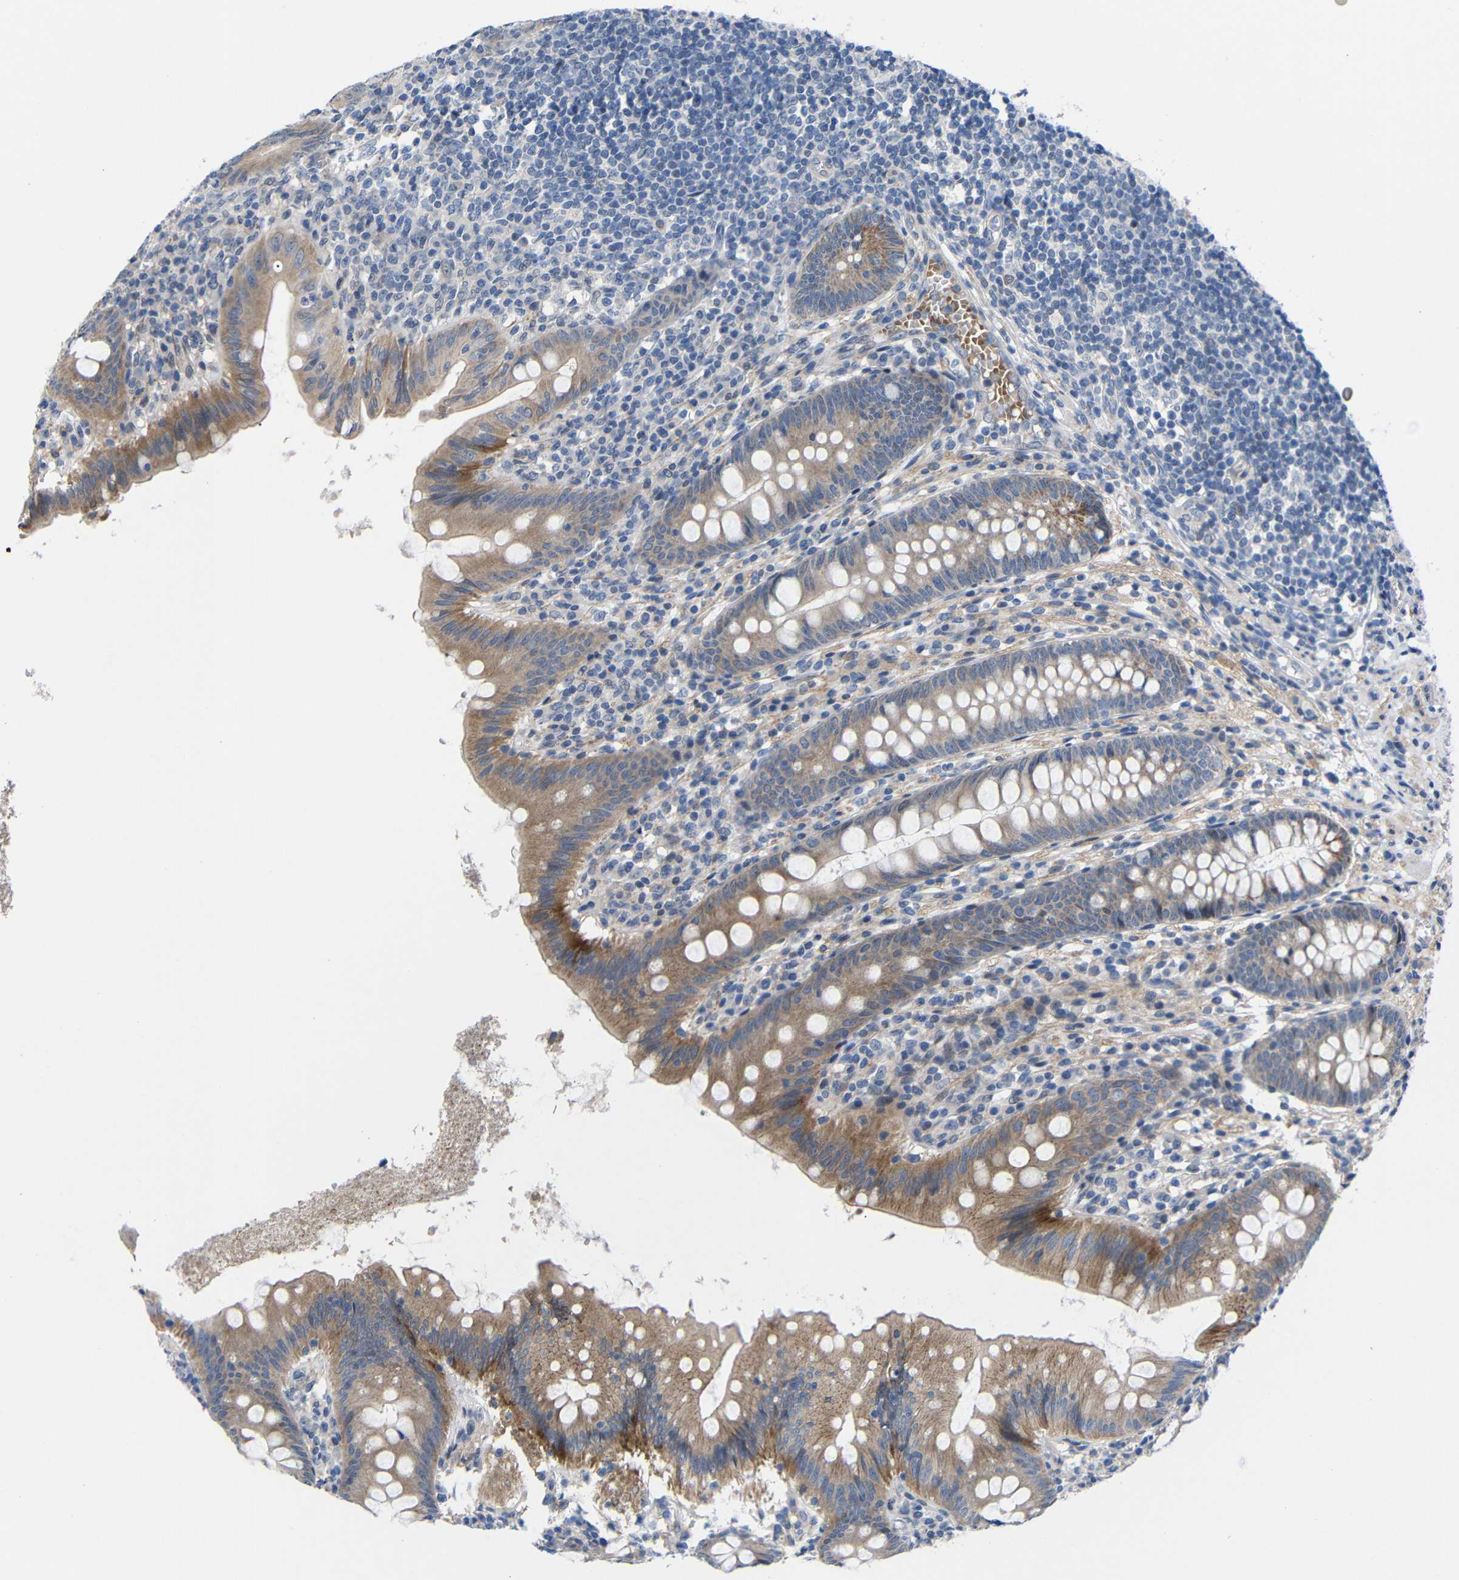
{"staining": {"intensity": "moderate", "quantity": ">75%", "location": "cytoplasmic/membranous"}, "tissue": "appendix", "cell_type": "Glandular cells", "image_type": "normal", "snomed": [{"axis": "morphology", "description": "Normal tissue, NOS"}, {"axis": "topography", "description": "Appendix"}], "caption": "Moderate cytoplasmic/membranous expression for a protein is present in about >75% of glandular cells of normal appendix using immunohistochemistry (IHC).", "gene": "CMTM1", "patient": {"sex": "male", "age": 56}}